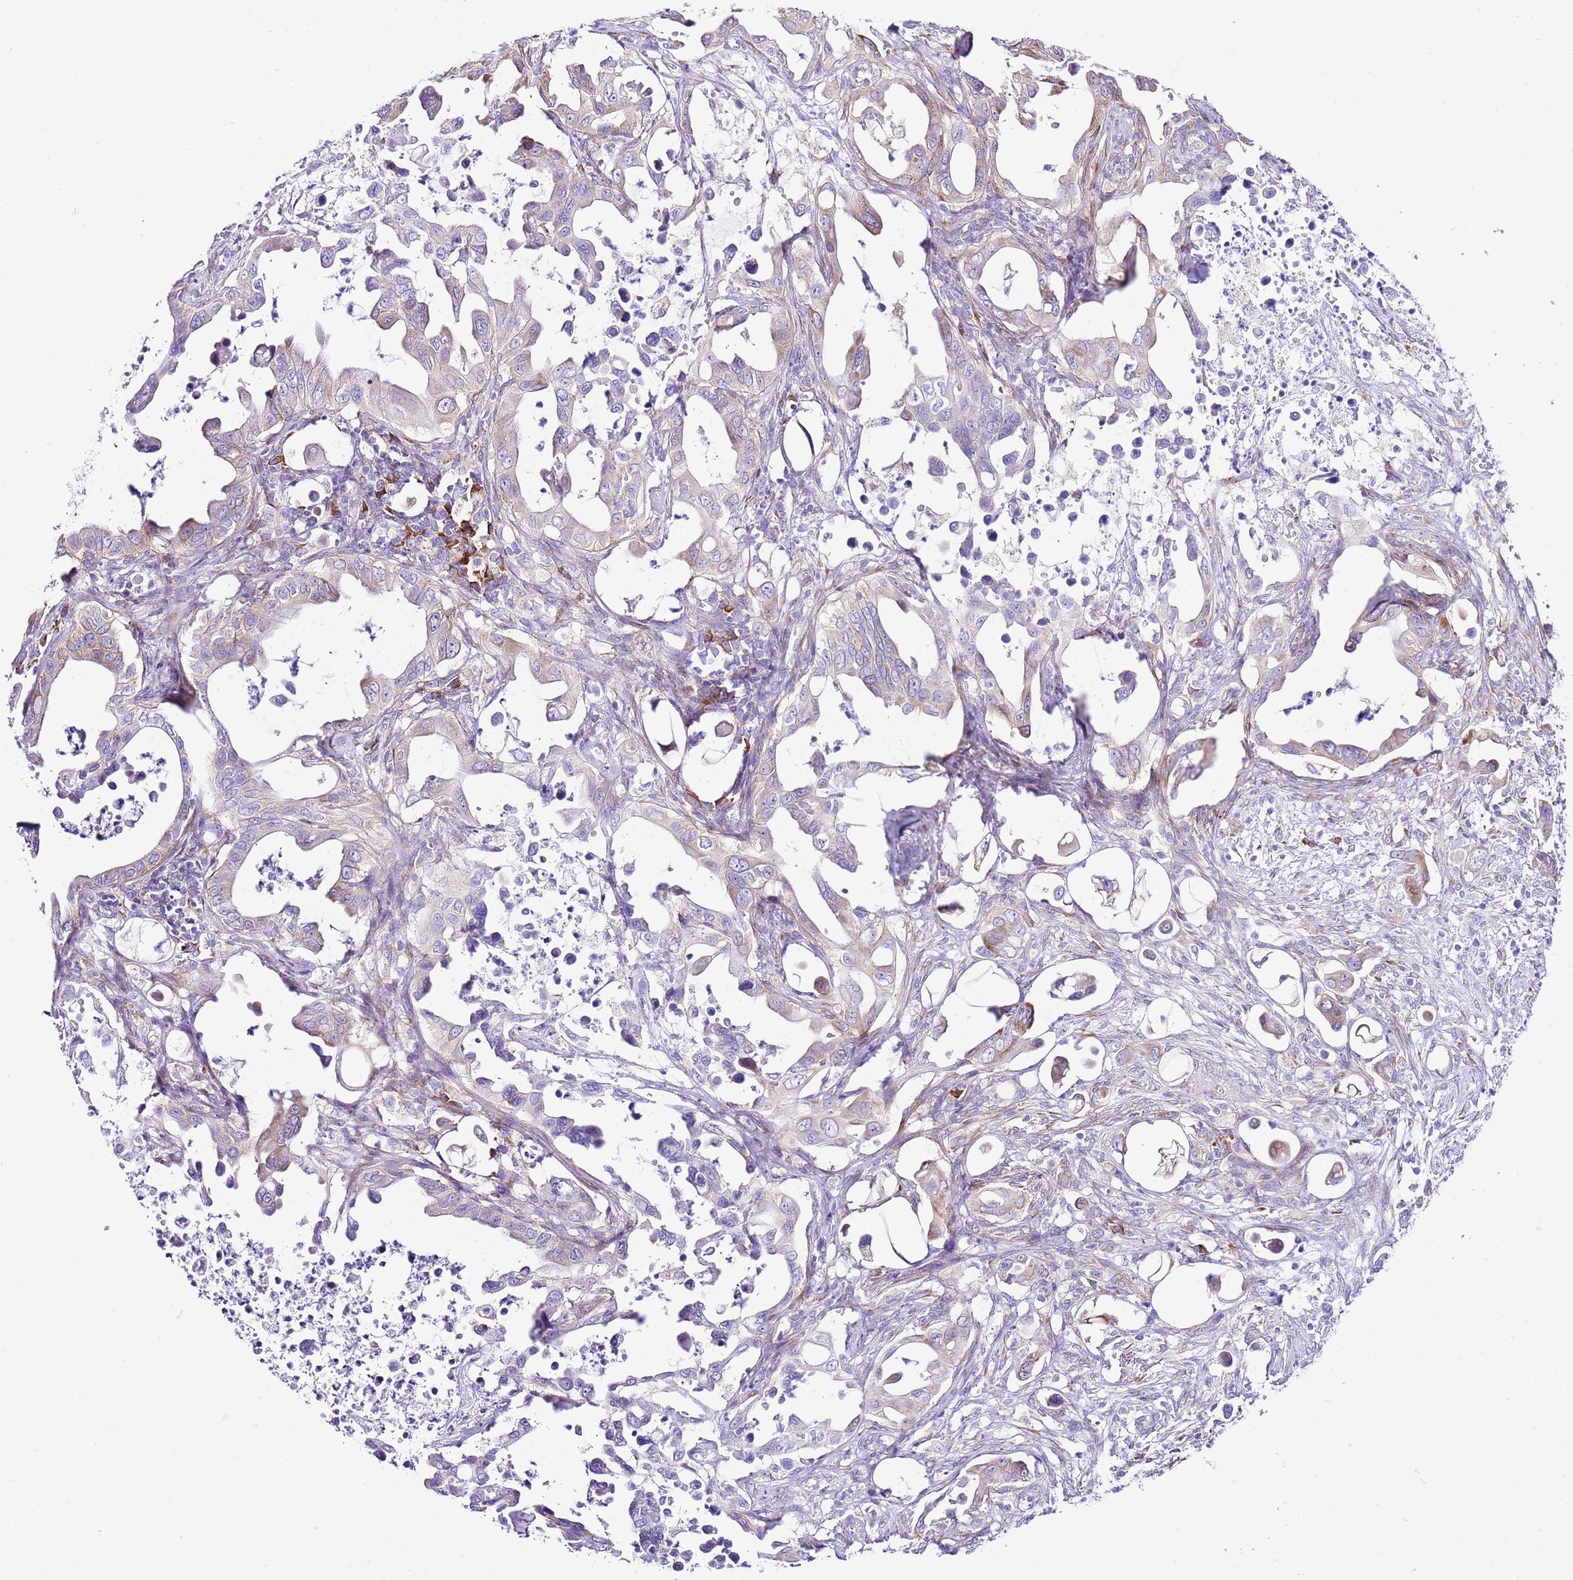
{"staining": {"intensity": "moderate", "quantity": "25%-75%", "location": "cytoplasmic/membranous"}, "tissue": "pancreatic cancer", "cell_type": "Tumor cells", "image_type": "cancer", "snomed": [{"axis": "morphology", "description": "Adenocarcinoma, NOS"}, {"axis": "topography", "description": "Pancreas"}], "caption": "Pancreatic adenocarcinoma tissue demonstrates moderate cytoplasmic/membranous expression in about 25%-75% of tumor cells, visualized by immunohistochemistry. Immunohistochemistry stains the protein of interest in brown and the nuclei are stained blue.", "gene": "RPS10", "patient": {"sex": "male", "age": 61}}